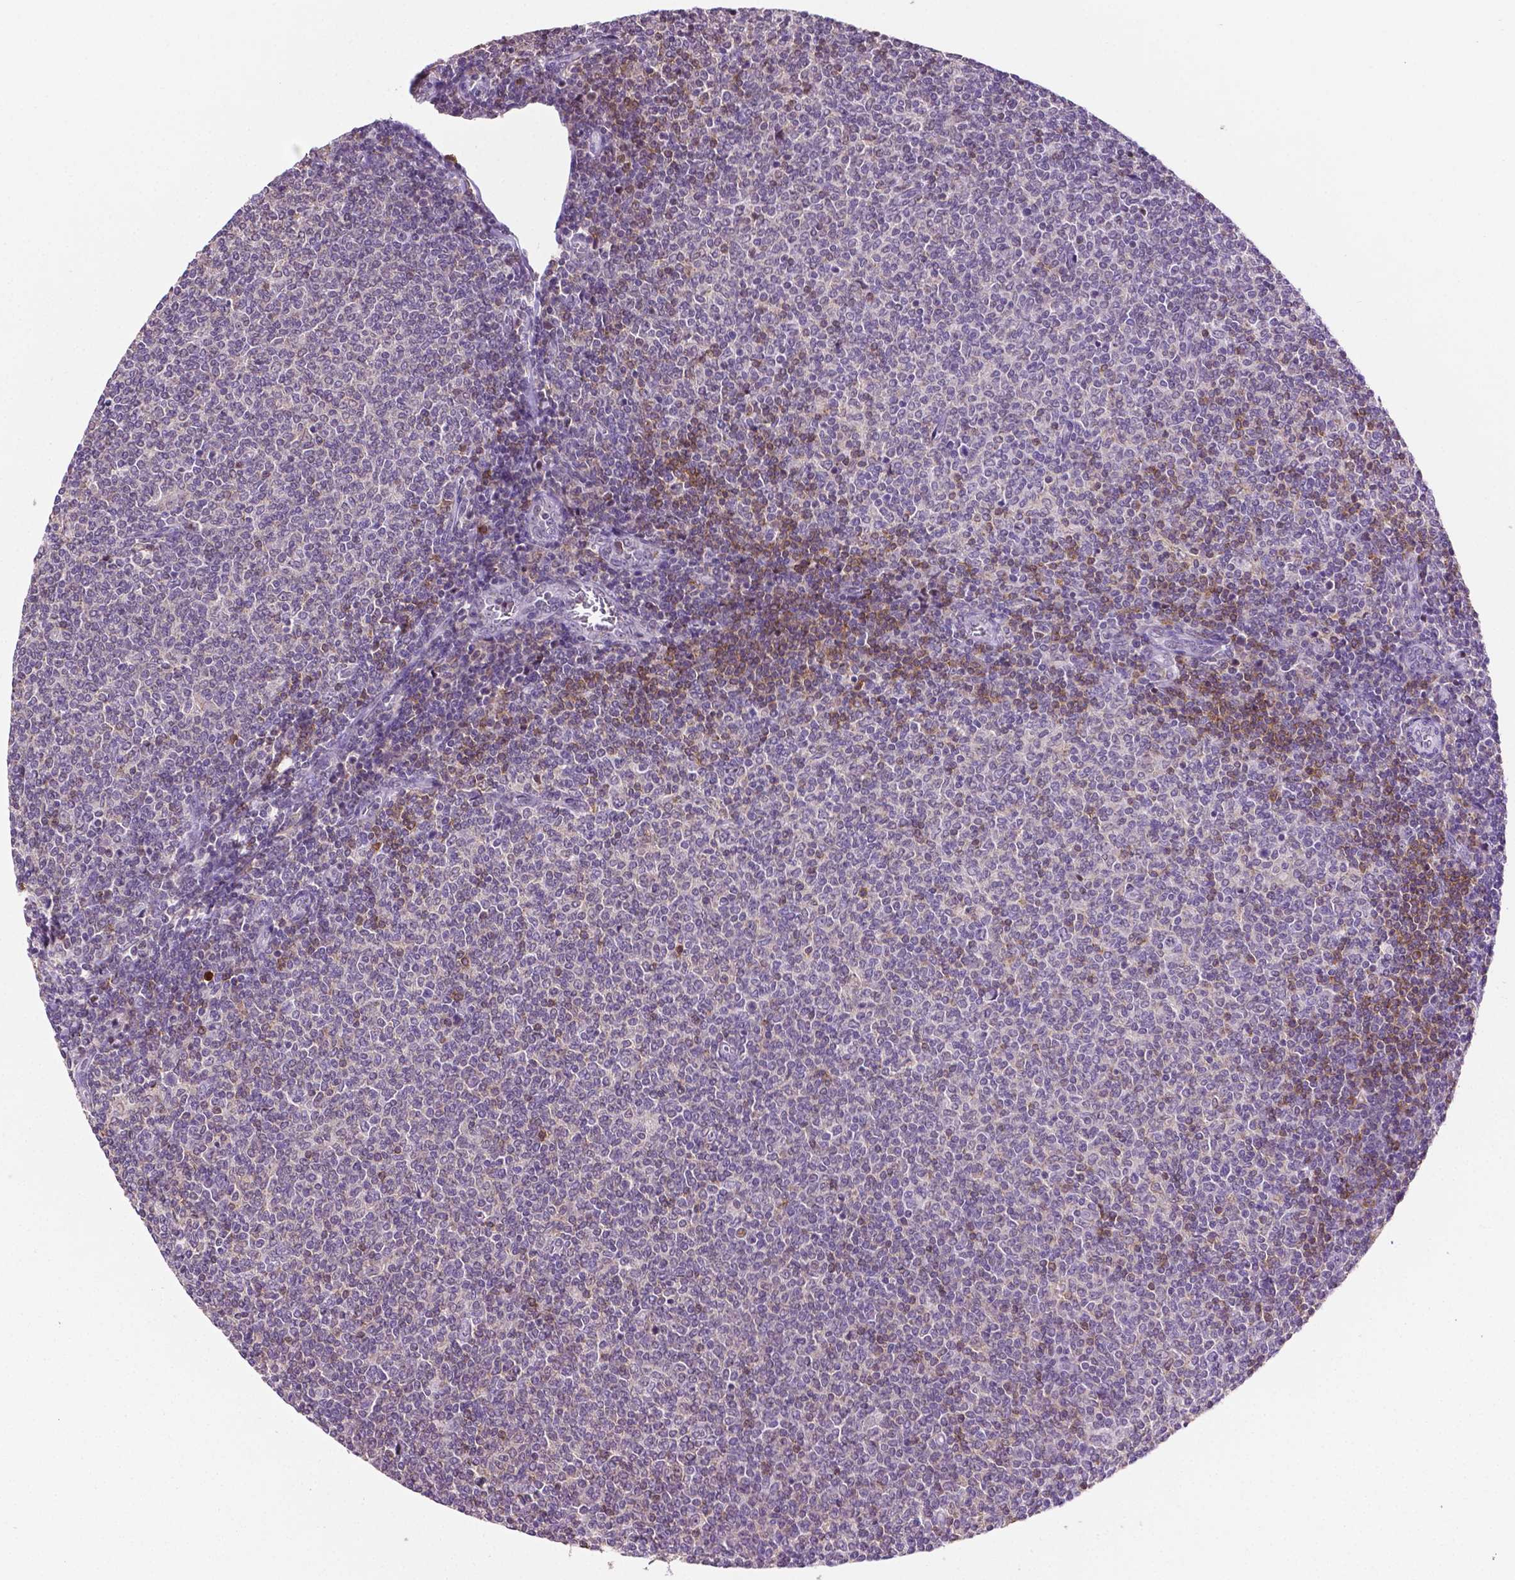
{"staining": {"intensity": "negative", "quantity": "none", "location": "none"}, "tissue": "lymphoma", "cell_type": "Tumor cells", "image_type": "cancer", "snomed": [{"axis": "morphology", "description": "Malignant lymphoma, non-Hodgkin's type, Low grade"}, {"axis": "topography", "description": "Lymph node"}], "caption": "Immunohistochemistry histopathology image of neoplastic tissue: lymphoma stained with DAB shows no significant protein positivity in tumor cells. (DAB (3,3'-diaminobenzidine) immunohistochemistry (IHC), high magnification).", "gene": "PTPN6", "patient": {"sex": "male", "age": 52}}